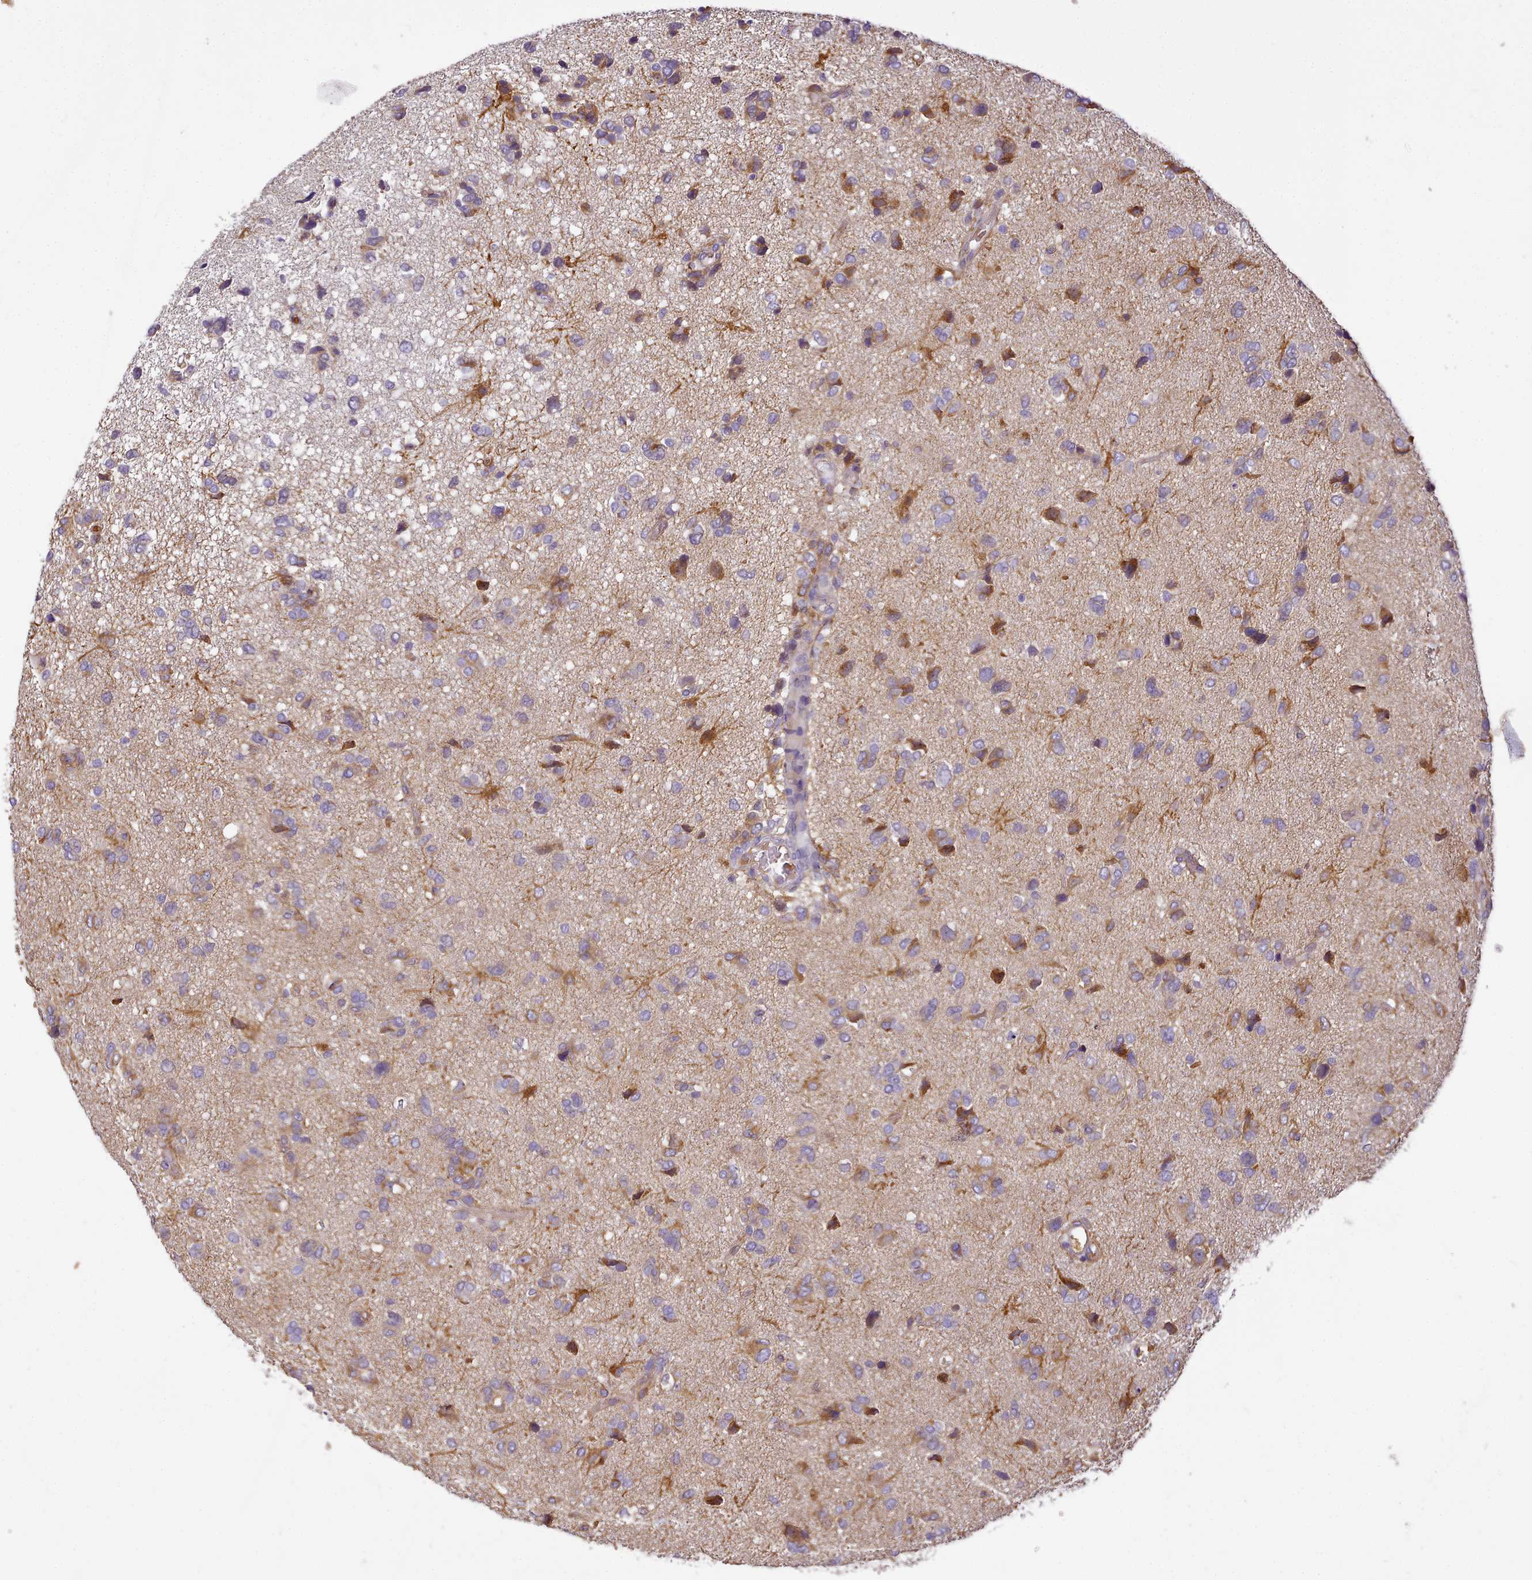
{"staining": {"intensity": "negative", "quantity": "none", "location": "none"}, "tissue": "glioma", "cell_type": "Tumor cells", "image_type": "cancer", "snomed": [{"axis": "morphology", "description": "Glioma, malignant, High grade"}, {"axis": "topography", "description": "Brain"}], "caption": "High magnification brightfield microscopy of glioma stained with DAB (3,3'-diaminobenzidine) (brown) and counterstained with hematoxylin (blue): tumor cells show no significant positivity.", "gene": "NBPF1", "patient": {"sex": "female", "age": 59}}